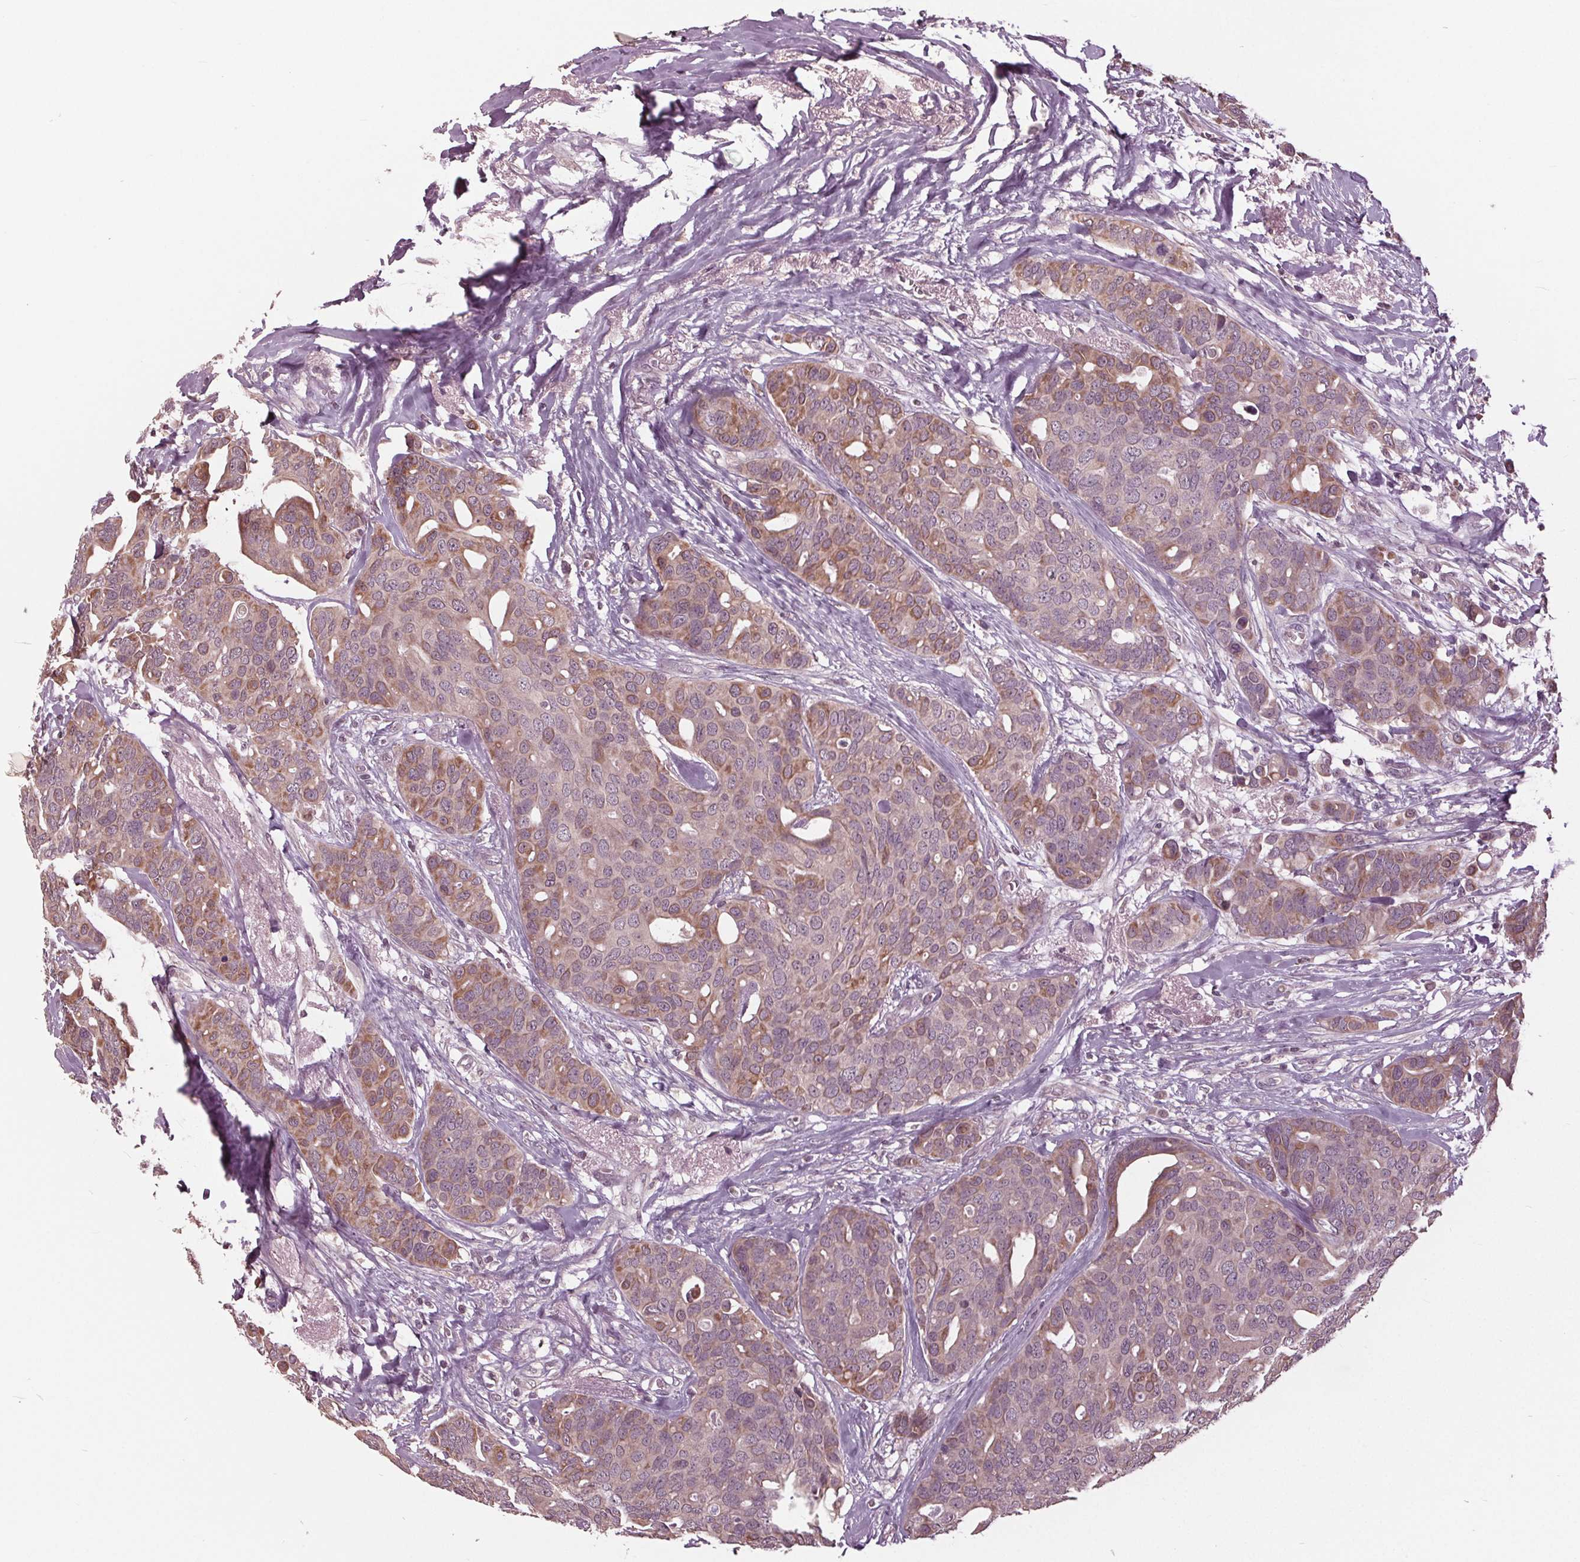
{"staining": {"intensity": "weak", "quantity": "25%-75%", "location": "cytoplasmic/membranous"}, "tissue": "breast cancer", "cell_type": "Tumor cells", "image_type": "cancer", "snomed": [{"axis": "morphology", "description": "Duct carcinoma"}, {"axis": "topography", "description": "Breast"}], "caption": "Breast cancer (infiltrating ductal carcinoma) was stained to show a protein in brown. There is low levels of weak cytoplasmic/membranous expression in about 25%-75% of tumor cells.", "gene": "SIGLEC6", "patient": {"sex": "female", "age": 54}}